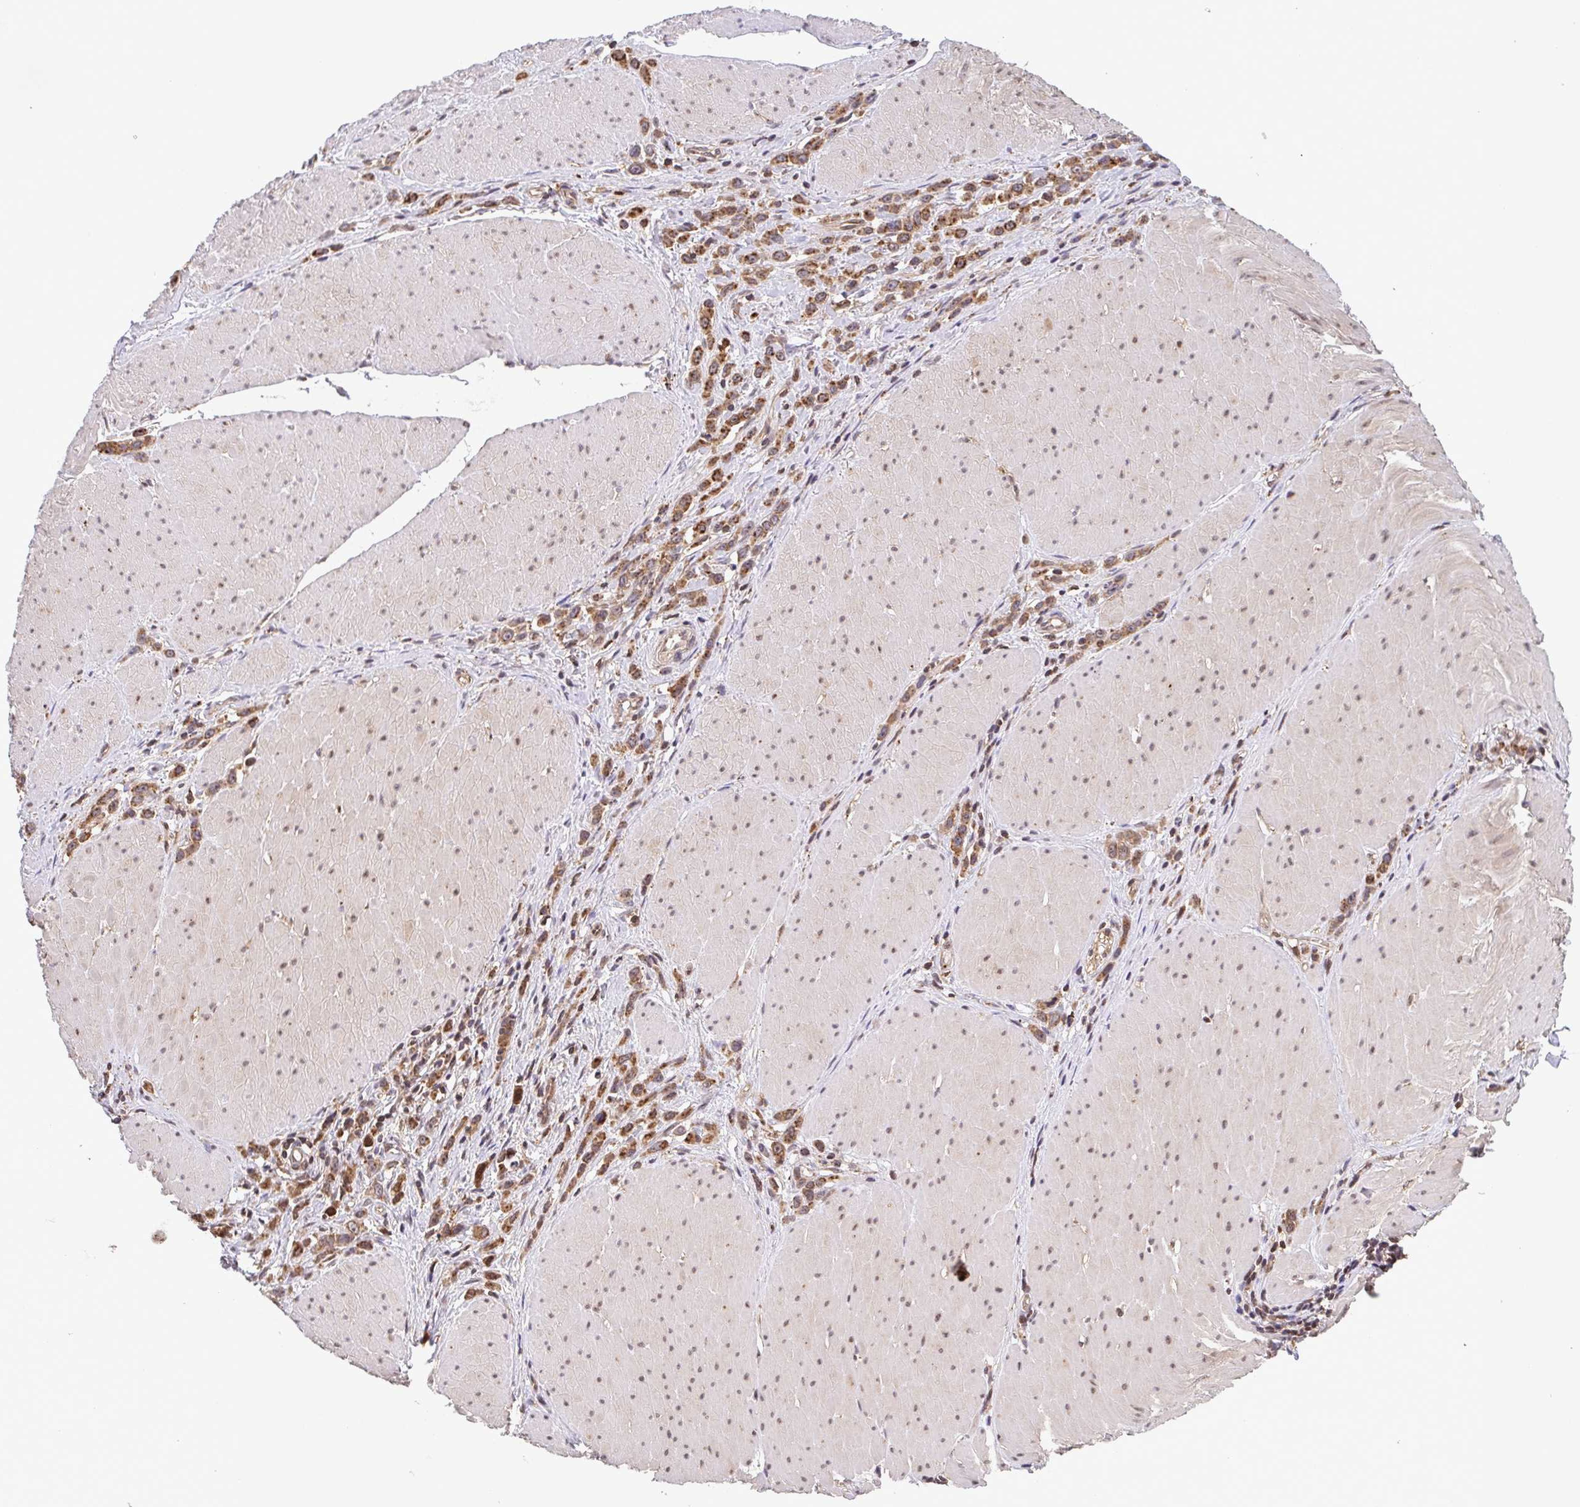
{"staining": {"intensity": "strong", "quantity": ">75%", "location": "cytoplasmic/membranous"}, "tissue": "stomach cancer", "cell_type": "Tumor cells", "image_type": "cancer", "snomed": [{"axis": "morphology", "description": "Adenocarcinoma, NOS"}, {"axis": "topography", "description": "Stomach"}], "caption": "A histopathology image of stomach cancer stained for a protein reveals strong cytoplasmic/membranous brown staining in tumor cells.", "gene": "CHMP1B", "patient": {"sex": "male", "age": 47}}